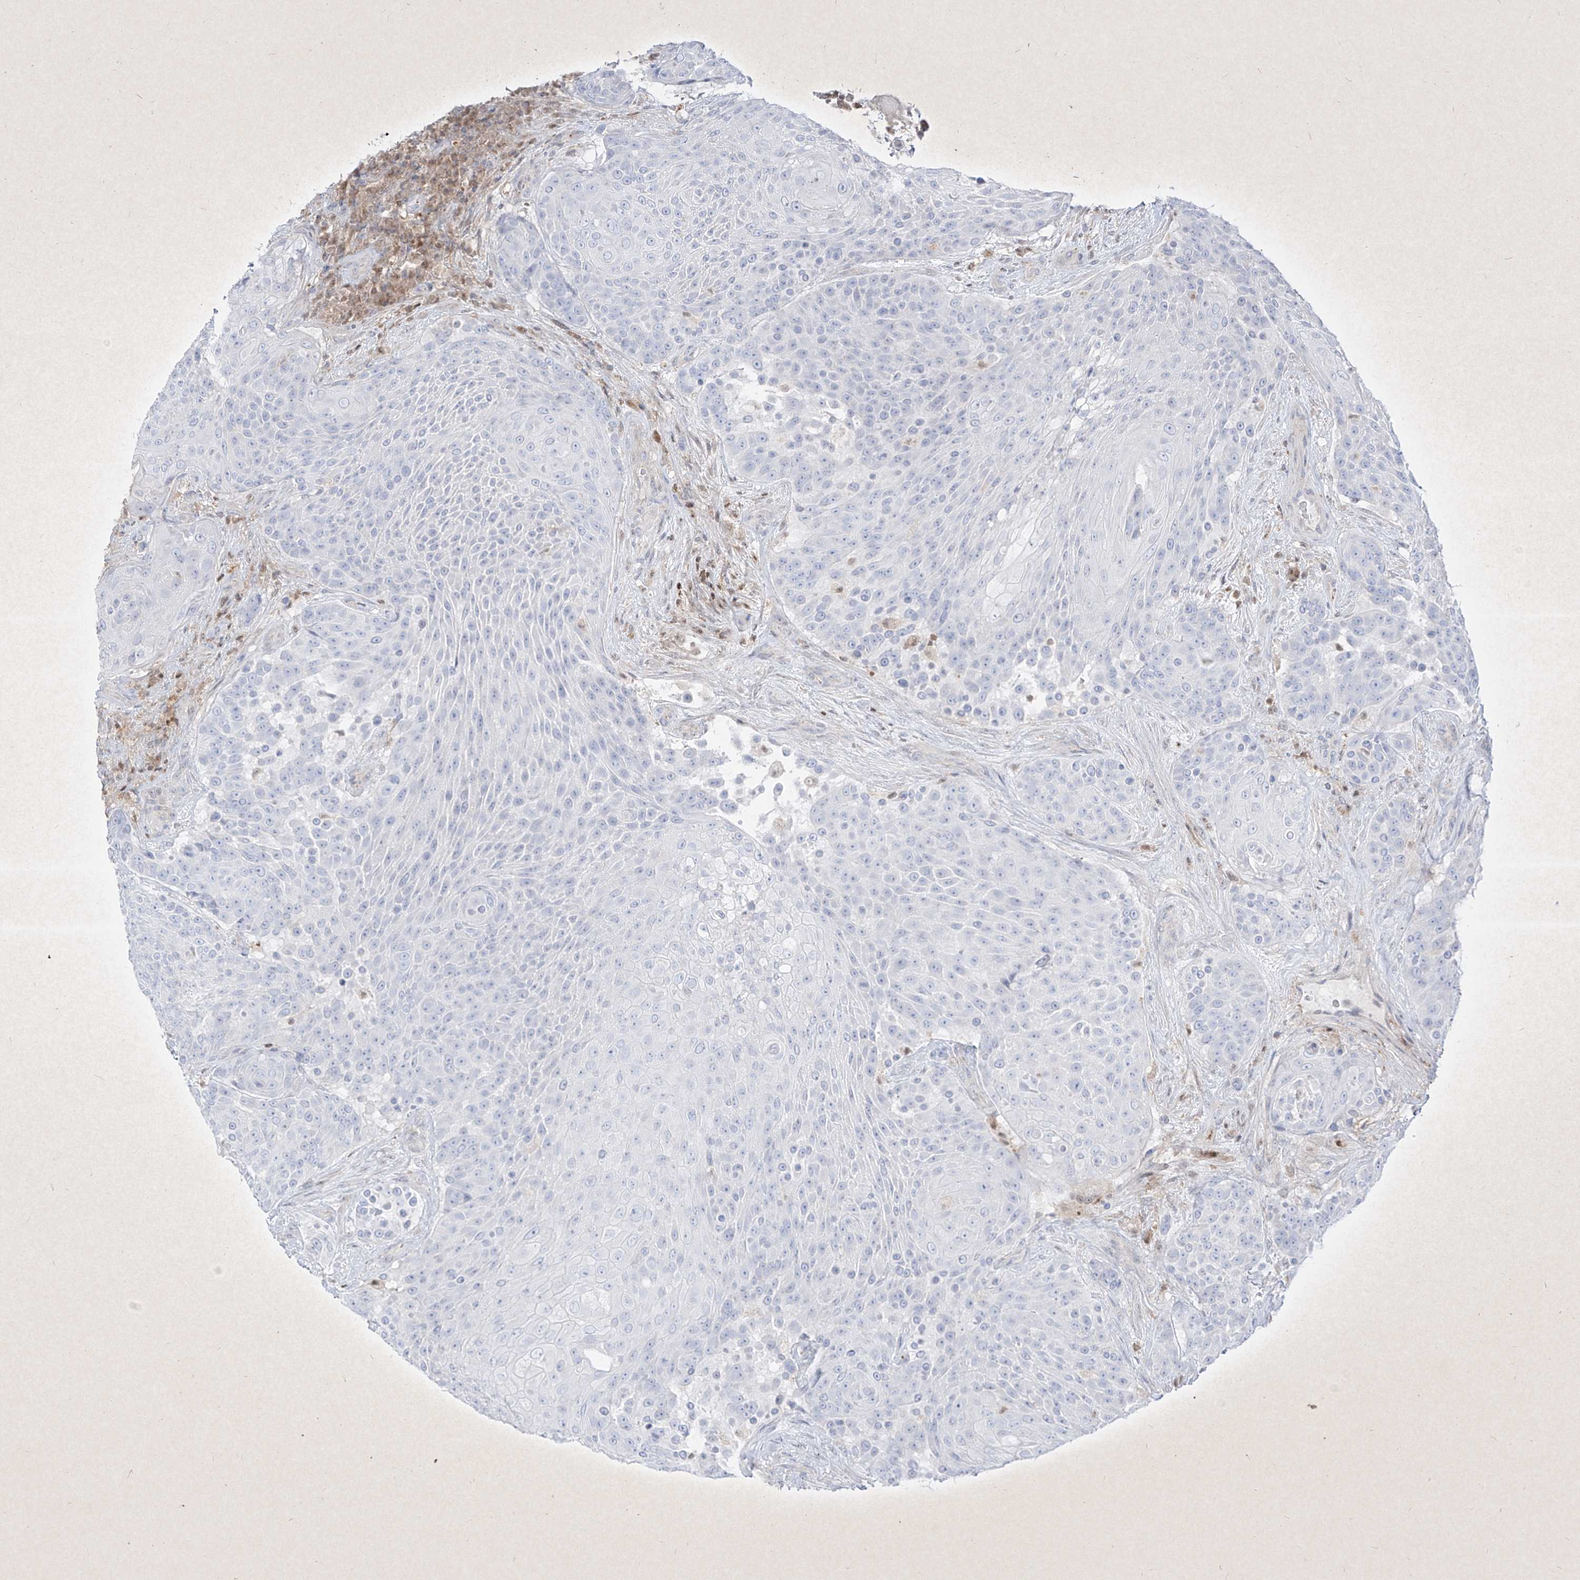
{"staining": {"intensity": "negative", "quantity": "none", "location": "none"}, "tissue": "urothelial cancer", "cell_type": "Tumor cells", "image_type": "cancer", "snomed": [{"axis": "morphology", "description": "Urothelial carcinoma, High grade"}, {"axis": "topography", "description": "Urinary bladder"}], "caption": "A high-resolution histopathology image shows IHC staining of urothelial cancer, which reveals no significant staining in tumor cells. (DAB IHC with hematoxylin counter stain).", "gene": "PSMB10", "patient": {"sex": "female", "age": 63}}